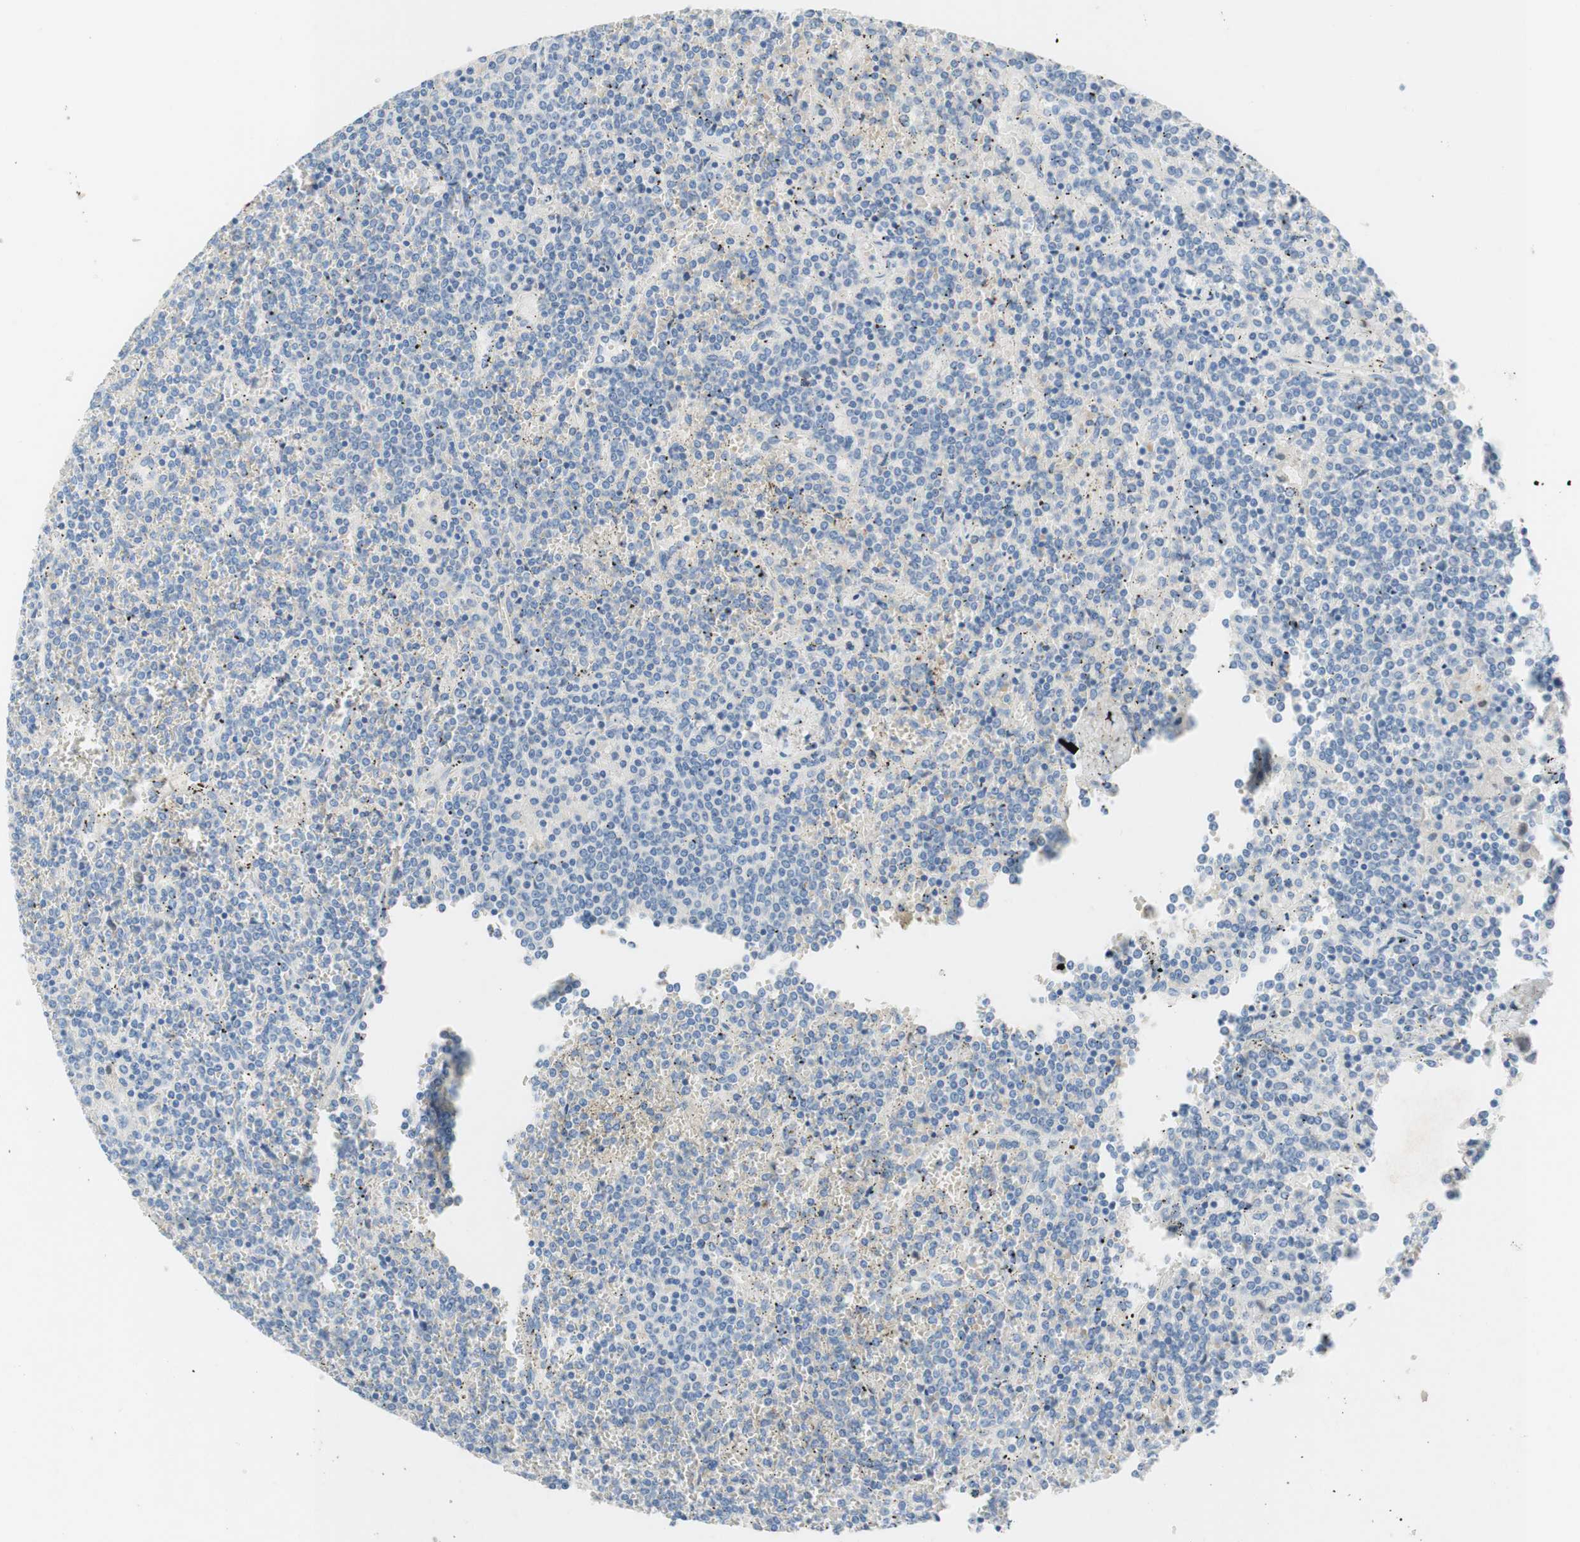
{"staining": {"intensity": "negative", "quantity": "none", "location": "none"}, "tissue": "lymphoma", "cell_type": "Tumor cells", "image_type": "cancer", "snomed": [{"axis": "morphology", "description": "Malignant lymphoma, non-Hodgkin's type, Low grade"}, {"axis": "topography", "description": "Spleen"}], "caption": "This is an immunohistochemistry image of lymphoma. There is no positivity in tumor cells.", "gene": "POLR2J3", "patient": {"sex": "female", "age": 19}}